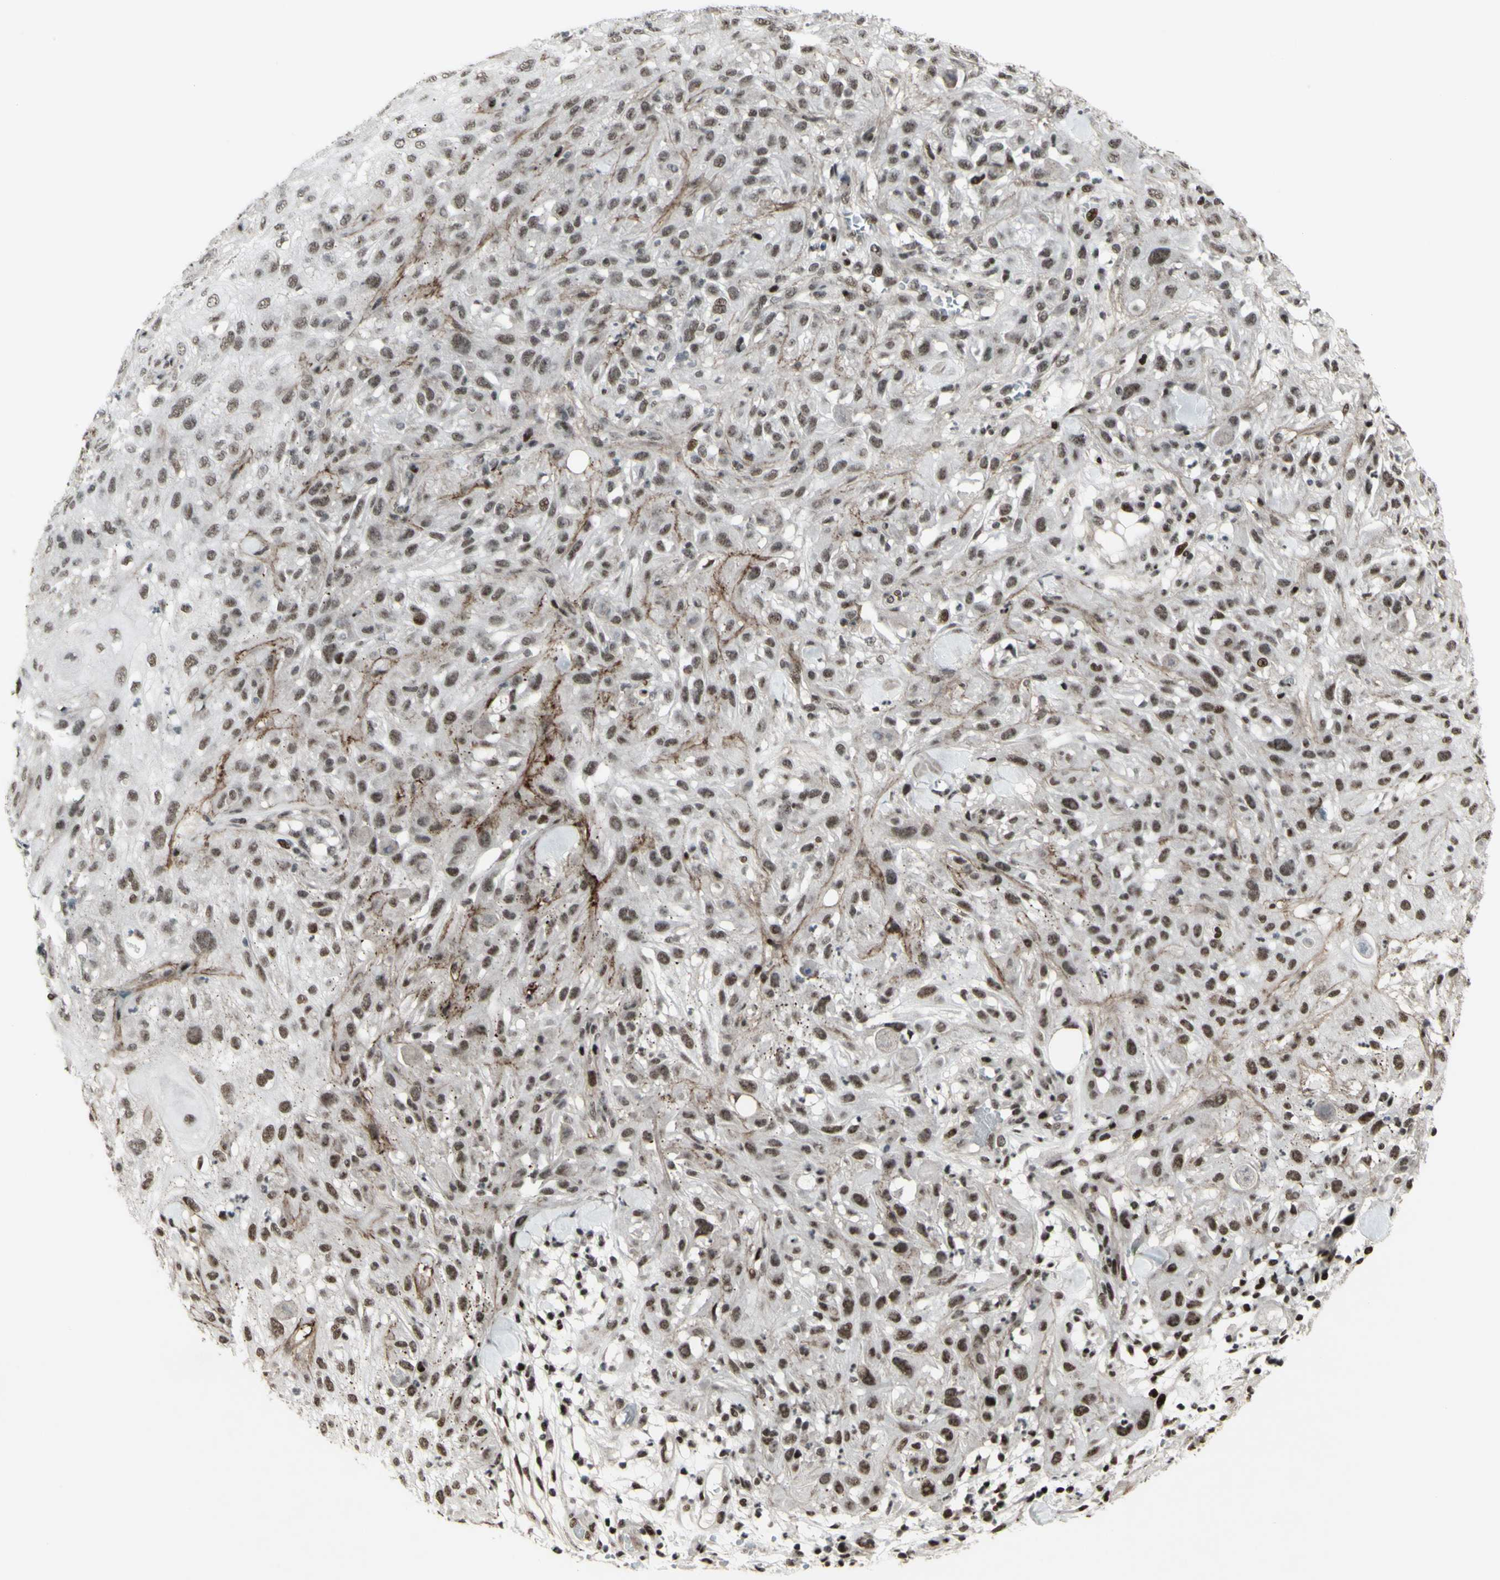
{"staining": {"intensity": "moderate", "quantity": "25%-75%", "location": "nuclear"}, "tissue": "skin cancer", "cell_type": "Tumor cells", "image_type": "cancer", "snomed": [{"axis": "morphology", "description": "Squamous cell carcinoma, NOS"}, {"axis": "topography", "description": "Skin"}], "caption": "Brown immunohistochemical staining in skin squamous cell carcinoma reveals moderate nuclear expression in about 25%-75% of tumor cells. Nuclei are stained in blue.", "gene": "SUPT6H", "patient": {"sex": "male", "age": 75}}